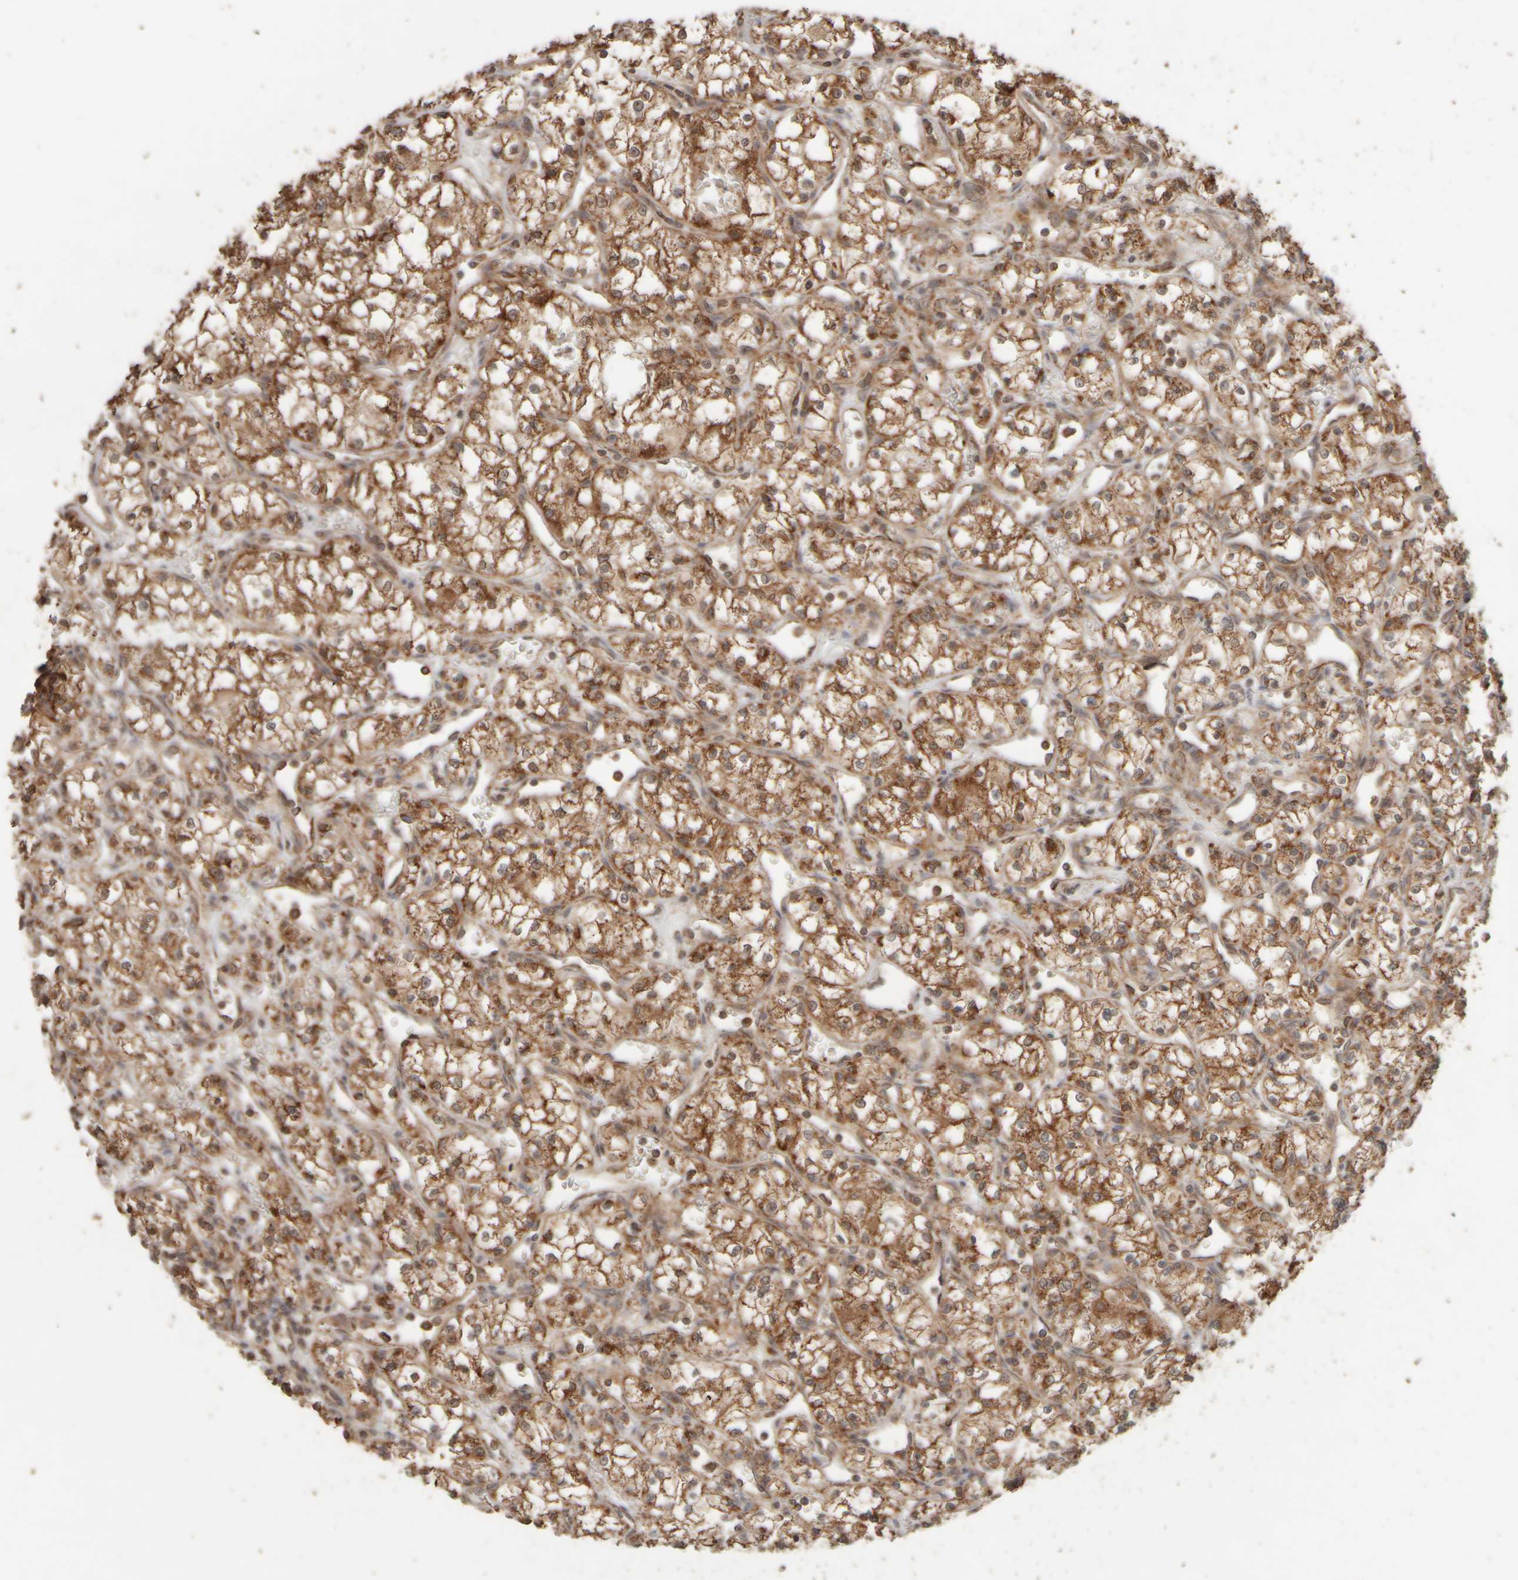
{"staining": {"intensity": "strong", "quantity": ">75%", "location": "cytoplasmic/membranous"}, "tissue": "renal cancer", "cell_type": "Tumor cells", "image_type": "cancer", "snomed": [{"axis": "morphology", "description": "Adenocarcinoma, NOS"}, {"axis": "topography", "description": "Kidney"}], "caption": "Renal cancer (adenocarcinoma) tissue shows strong cytoplasmic/membranous positivity in about >75% of tumor cells", "gene": "EIF2B3", "patient": {"sex": "male", "age": 59}}